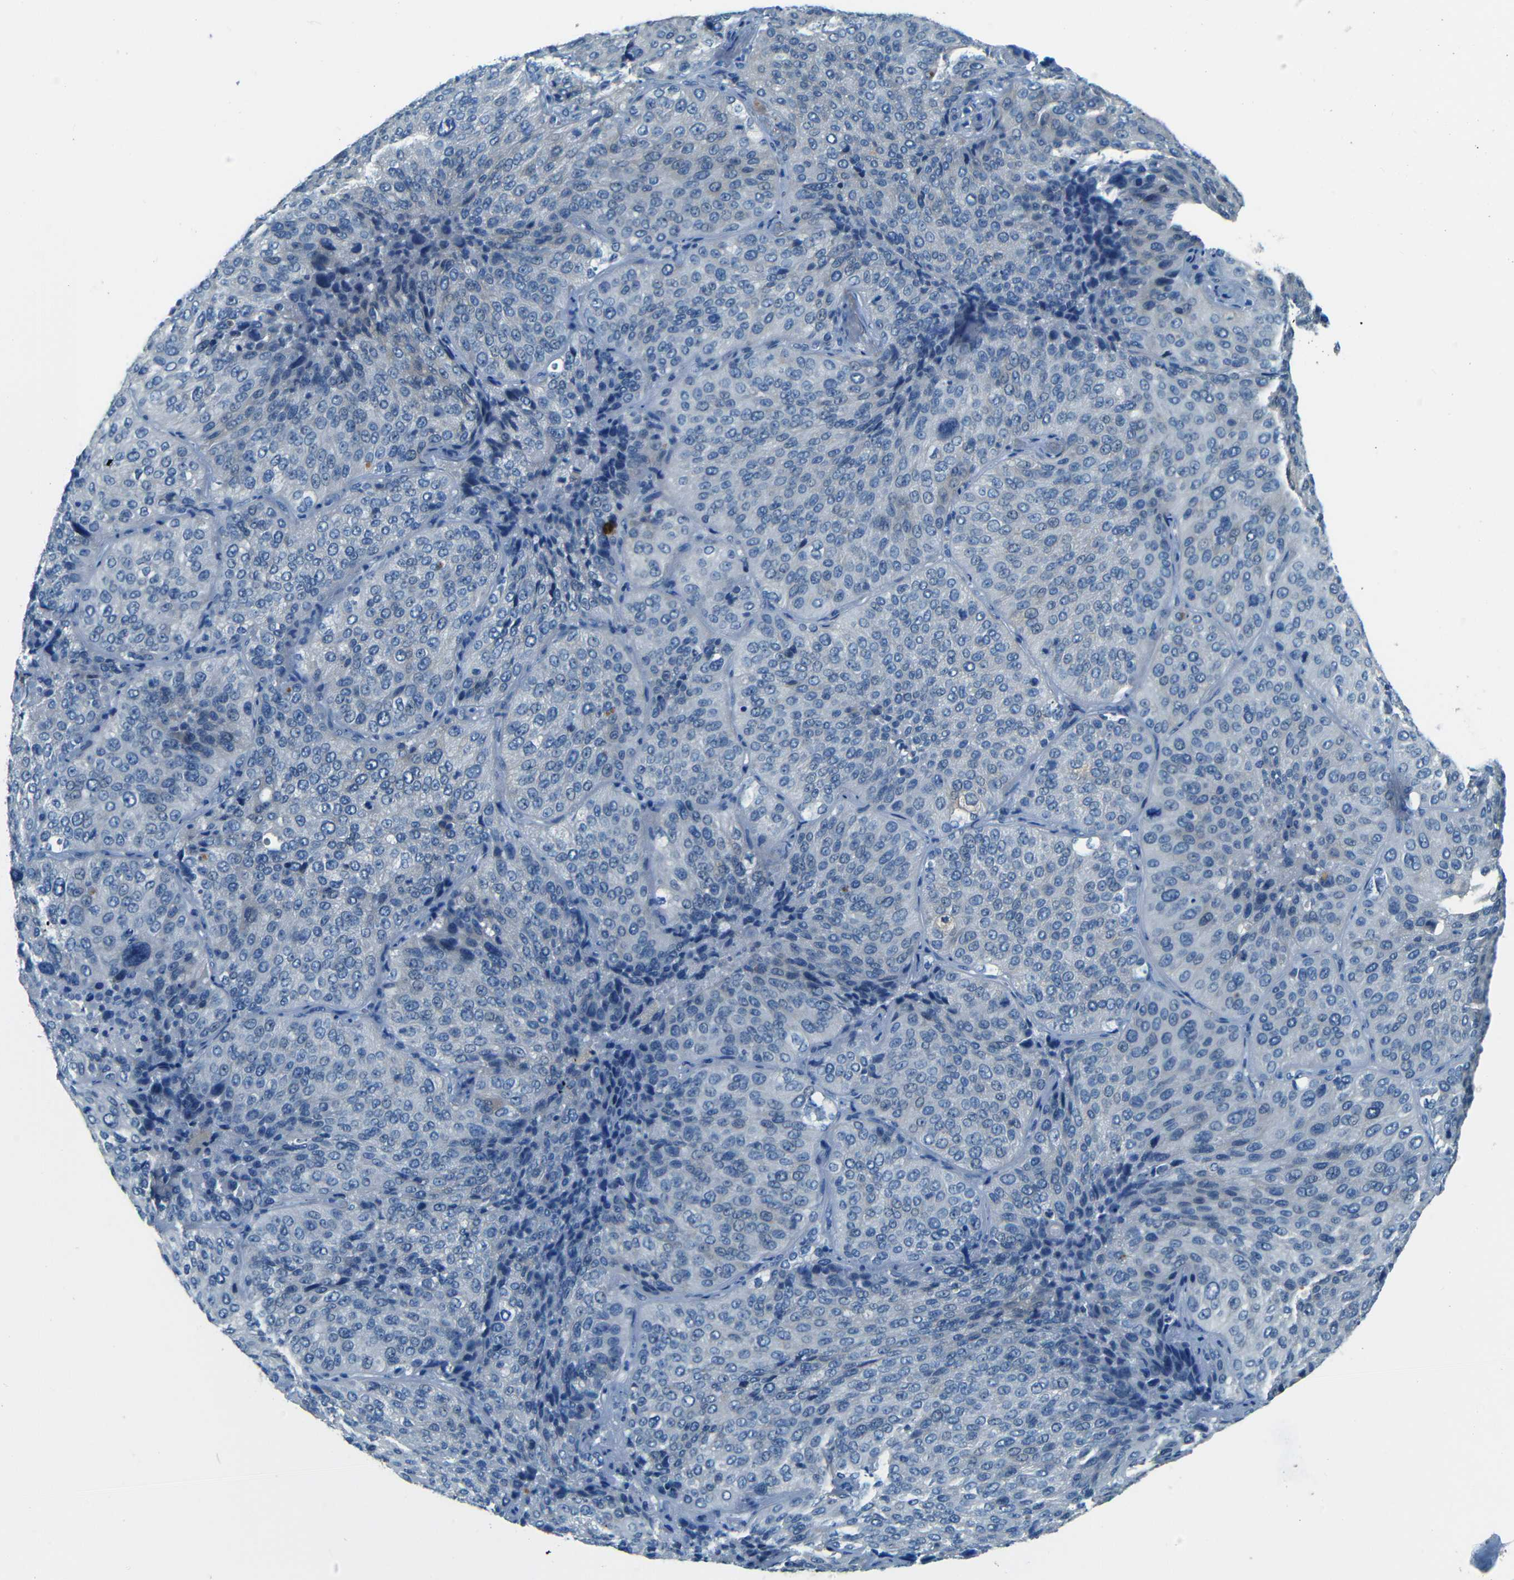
{"staining": {"intensity": "negative", "quantity": "none", "location": "none"}, "tissue": "lung cancer", "cell_type": "Tumor cells", "image_type": "cancer", "snomed": [{"axis": "morphology", "description": "Squamous cell carcinoma, NOS"}, {"axis": "topography", "description": "Lung"}], "caption": "IHC of human lung cancer (squamous cell carcinoma) demonstrates no staining in tumor cells. (IHC, brightfield microscopy, high magnification).", "gene": "ZMAT1", "patient": {"sex": "male", "age": 54}}